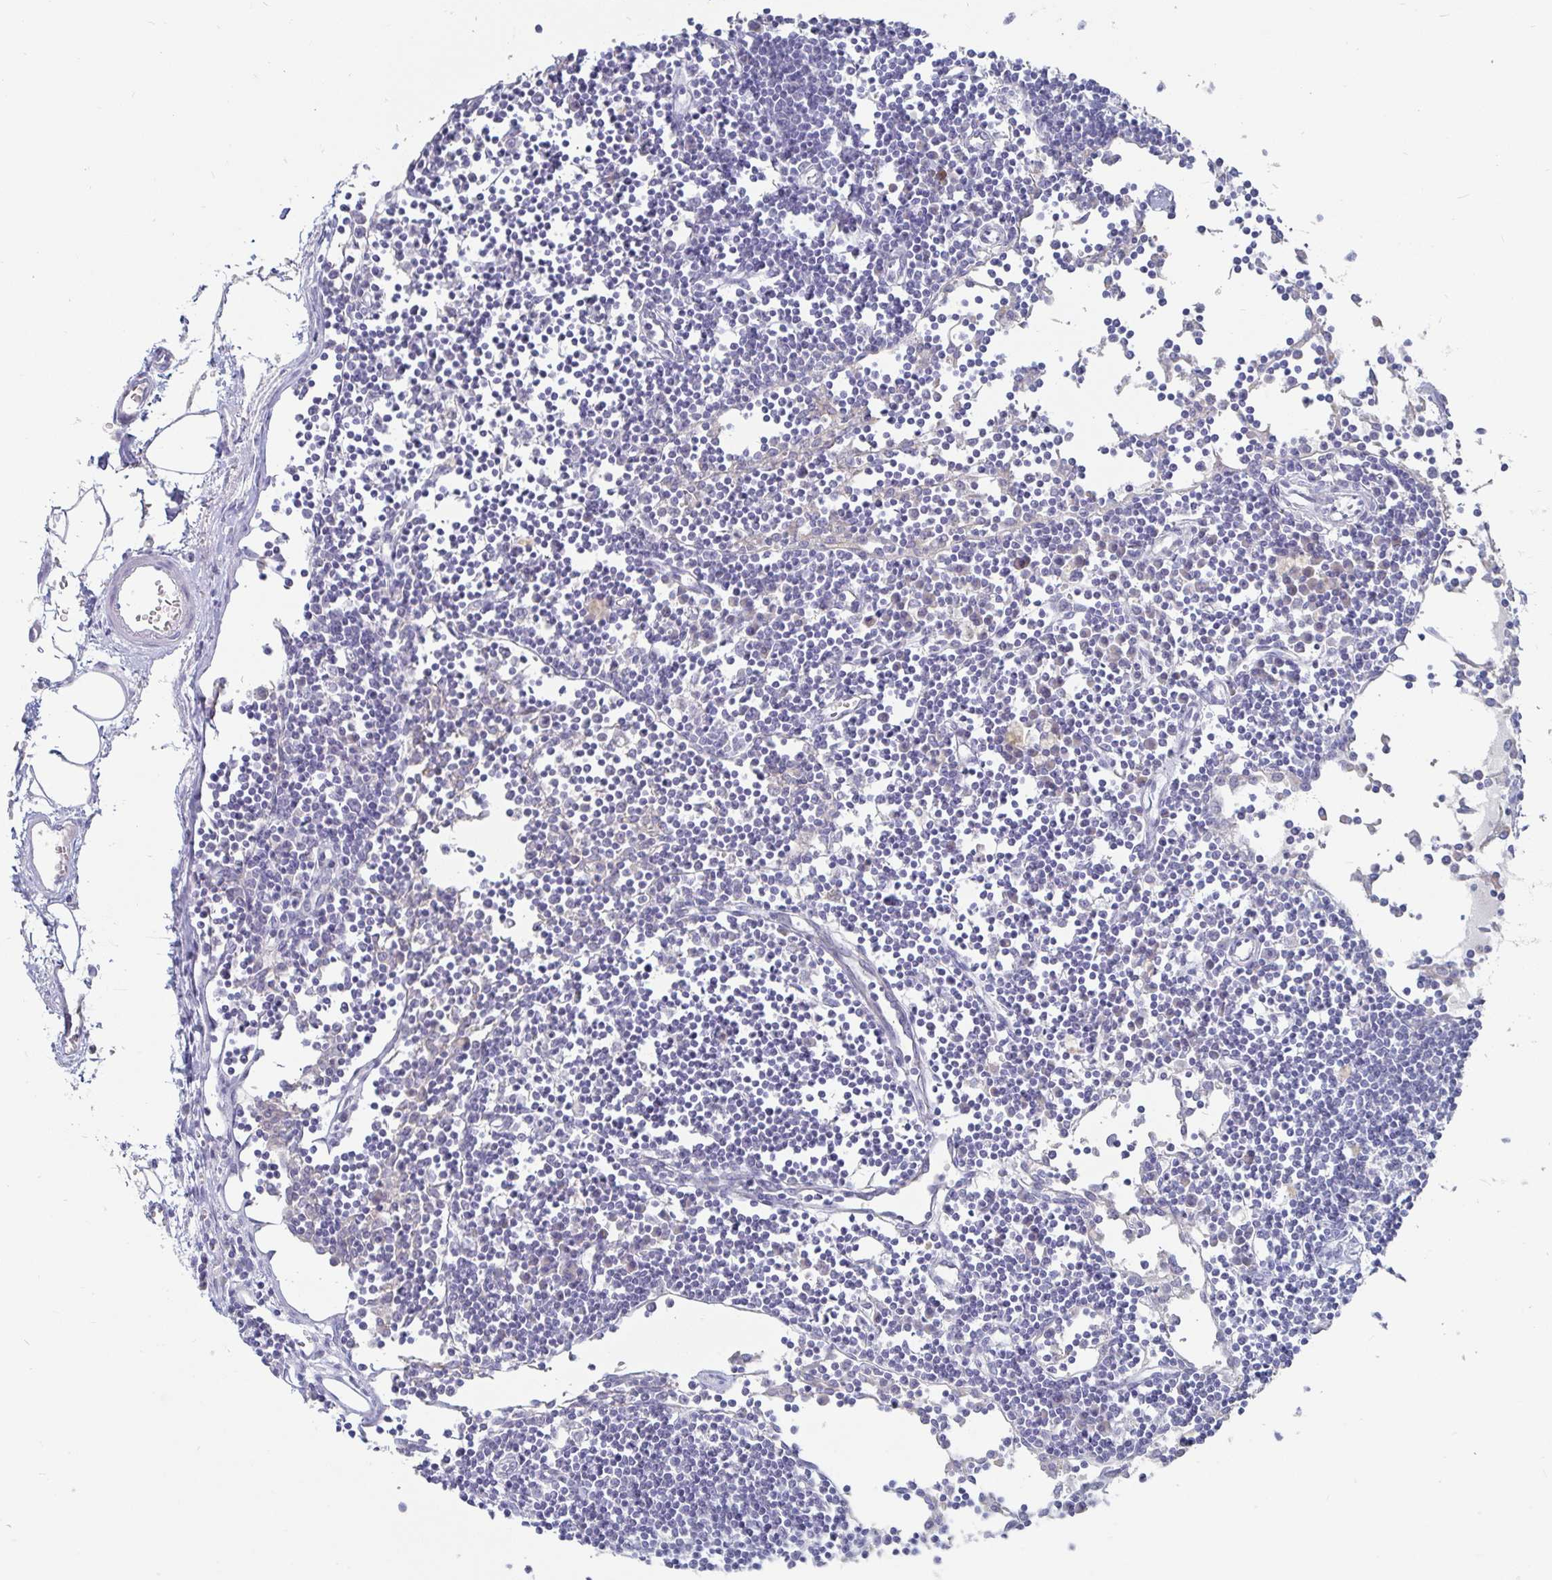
{"staining": {"intensity": "negative", "quantity": "none", "location": "none"}, "tissue": "lymph node", "cell_type": "Germinal center cells", "image_type": "normal", "snomed": [{"axis": "morphology", "description": "Normal tissue, NOS"}, {"axis": "topography", "description": "Lymph node"}], "caption": "An immunohistochemistry (IHC) micrograph of unremarkable lymph node is shown. There is no staining in germinal center cells of lymph node. Nuclei are stained in blue.", "gene": "SPPL3", "patient": {"sex": "female", "age": 65}}